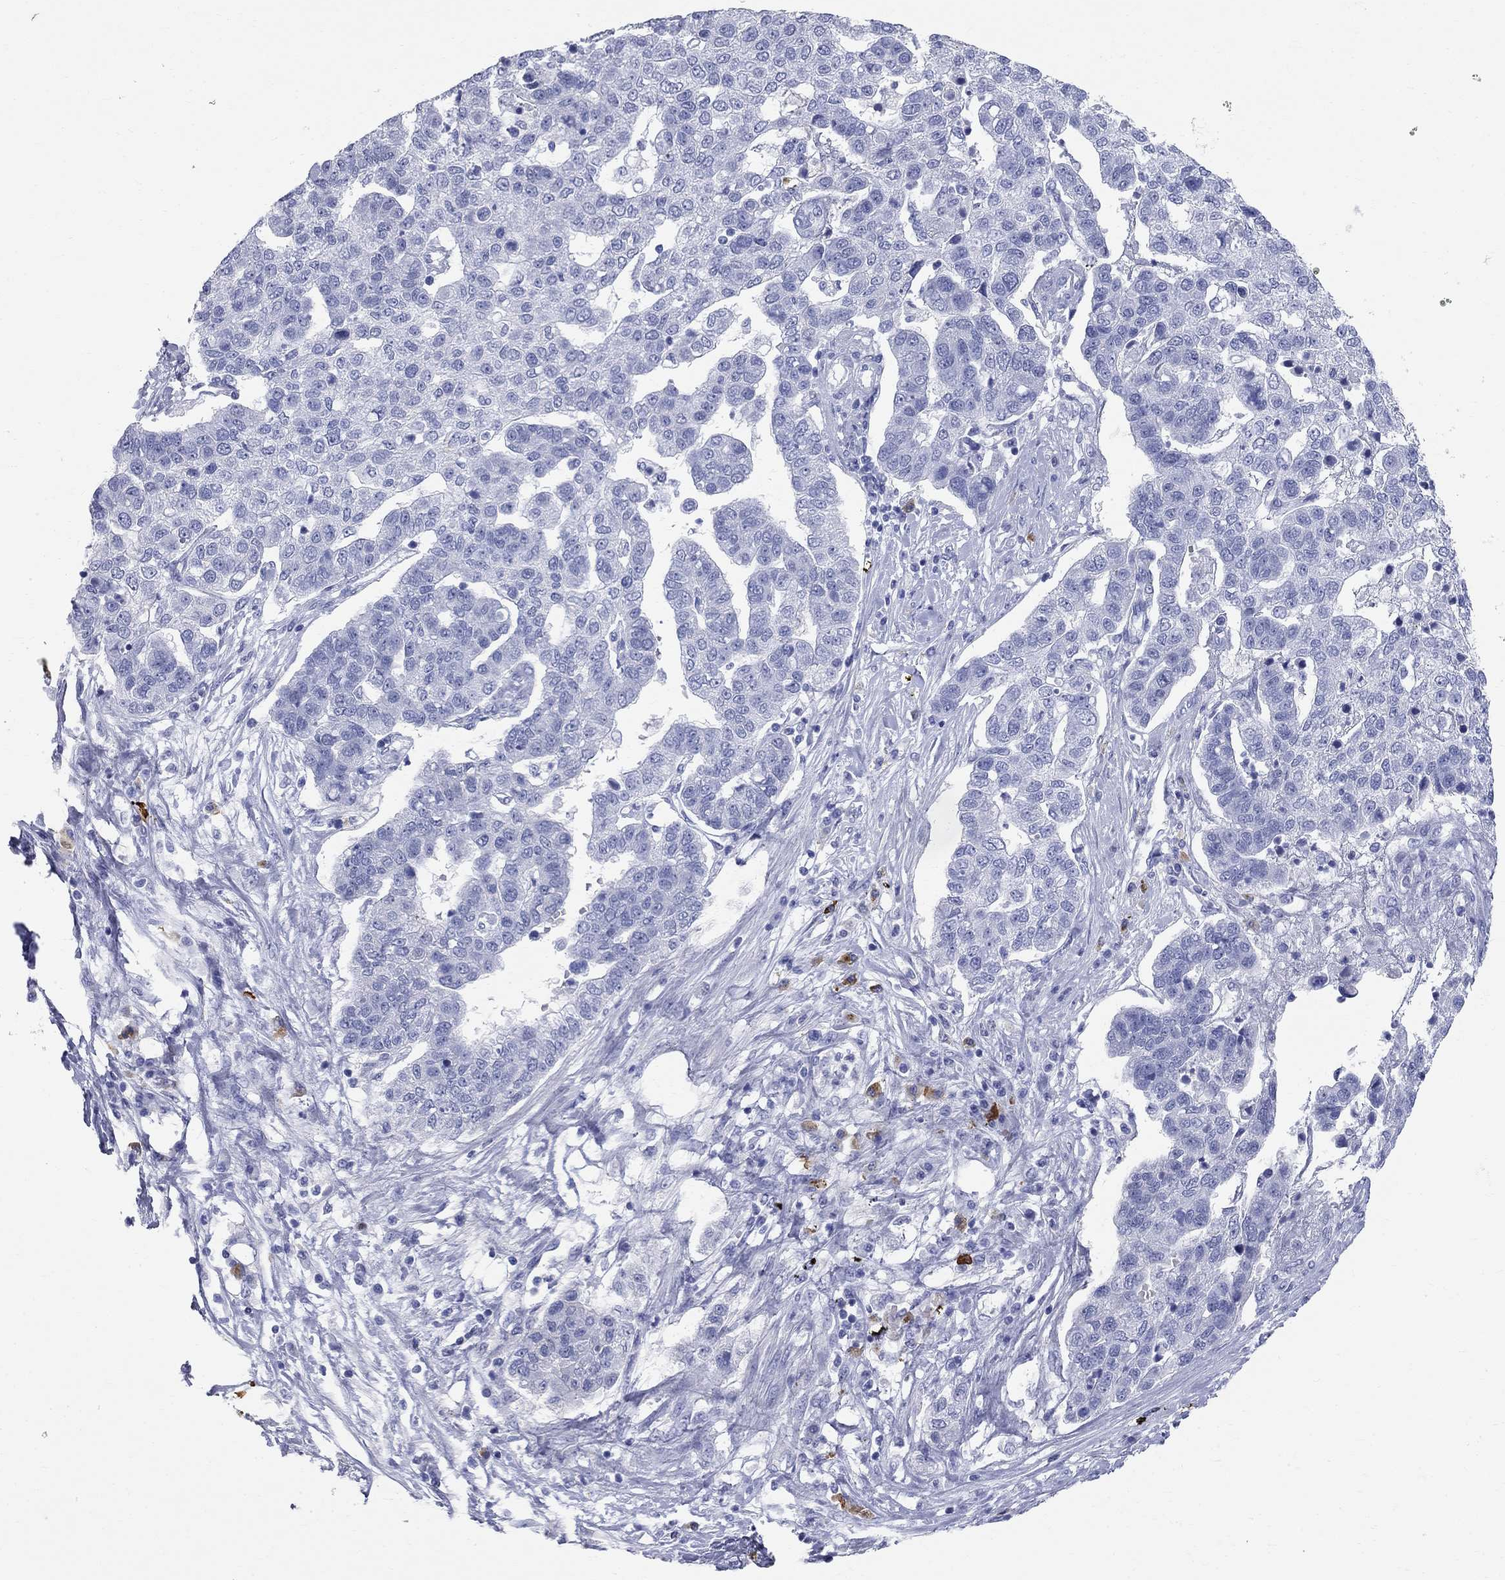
{"staining": {"intensity": "negative", "quantity": "none", "location": "none"}, "tissue": "pancreatic cancer", "cell_type": "Tumor cells", "image_type": "cancer", "snomed": [{"axis": "morphology", "description": "Adenocarcinoma, NOS"}, {"axis": "topography", "description": "Pancreas"}], "caption": "Immunohistochemistry (IHC) of adenocarcinoma (pancreatic) displays no expression in tumor cells.", "gene": "PHOX2B", "patient": {"sex": "female", "age": 61}}